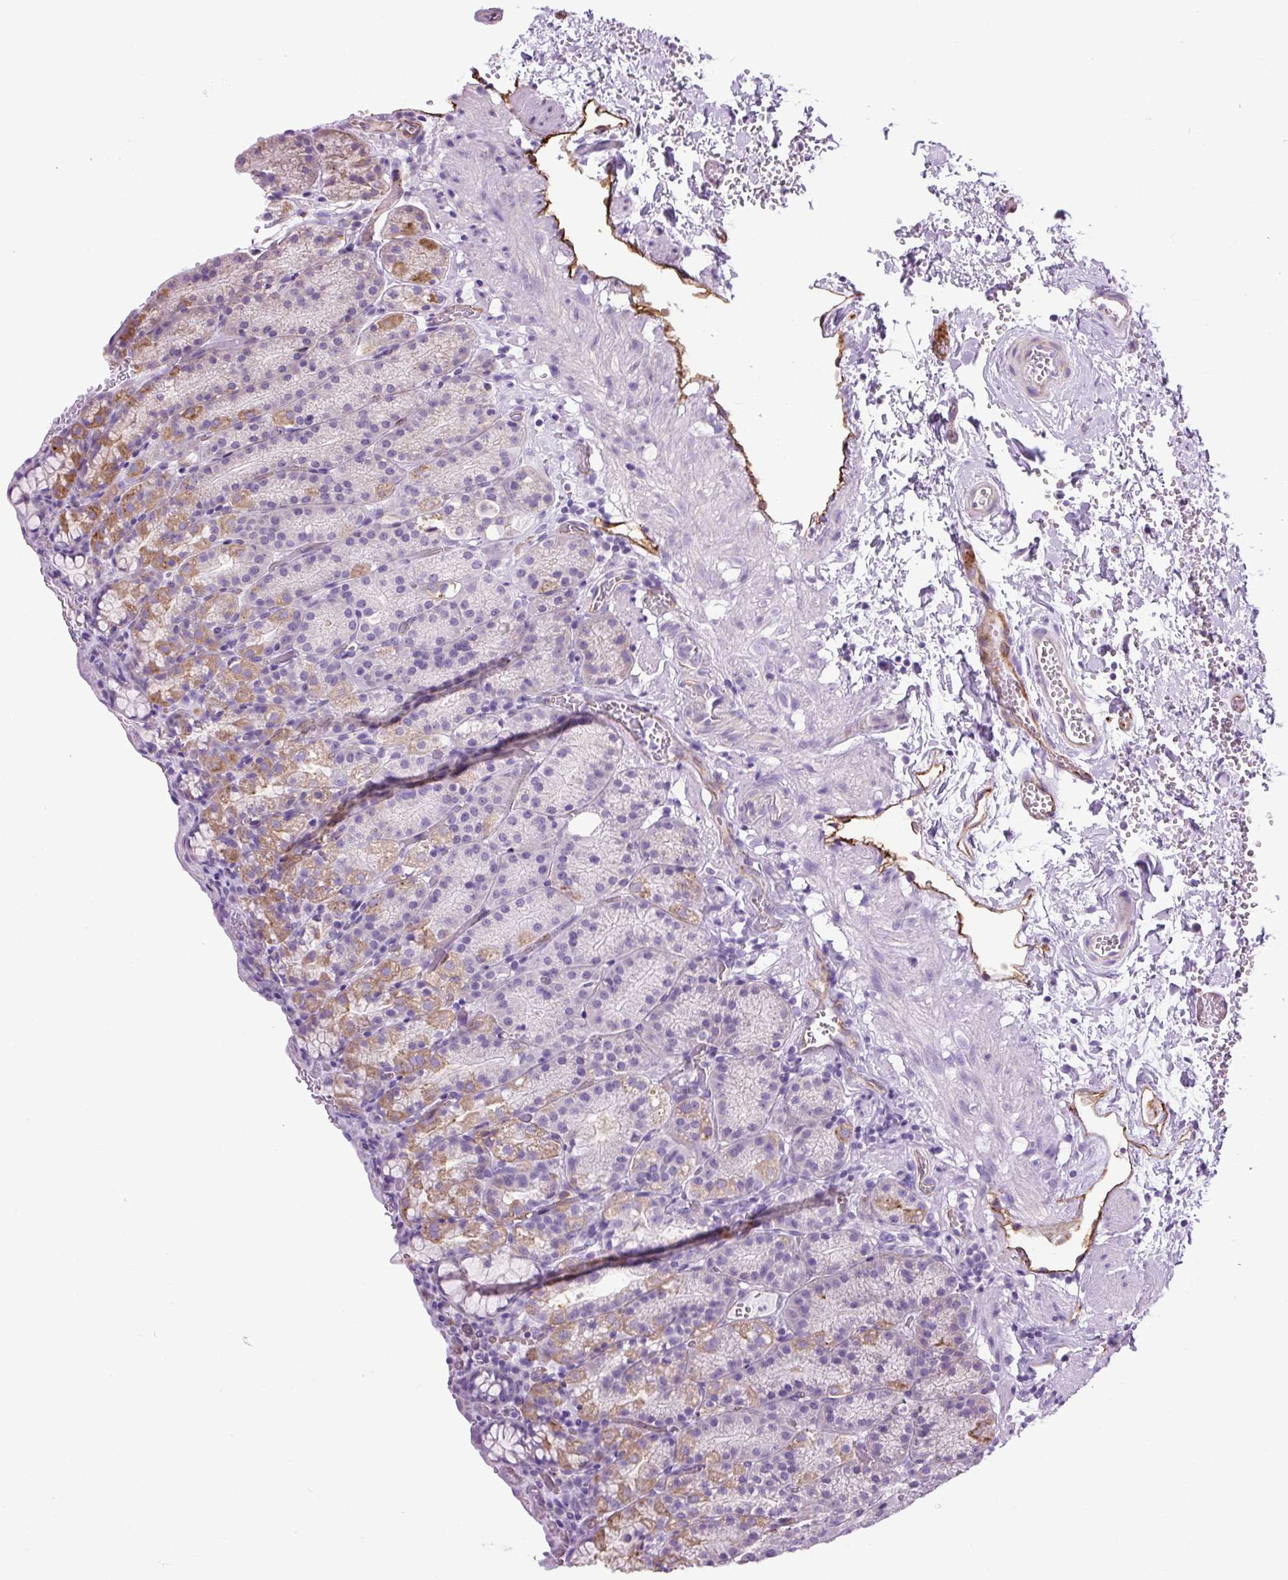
{"staining": {"intensity": "moderate", "quantity": "<25%", "location": "cytoplasmic/membranous"}, "tissue": "stomach", "cell_type": "Glandular cells", "image_type": "normal", "snomed": [{"axis": "morphology", "description": "Normal tissue, NOS"}, {"axis": "topography", "description": "Stomach, upper"}], "caption": "A histopathology image of human stomach stained for a protein exhibits moderate cytoplasmic/membranous brown staining in glandular cells. (Brightfield microscopy of DAB IHC at high magnification).", "gene": "RNASE10", "patient": {"sex": "female", "age": 81}}